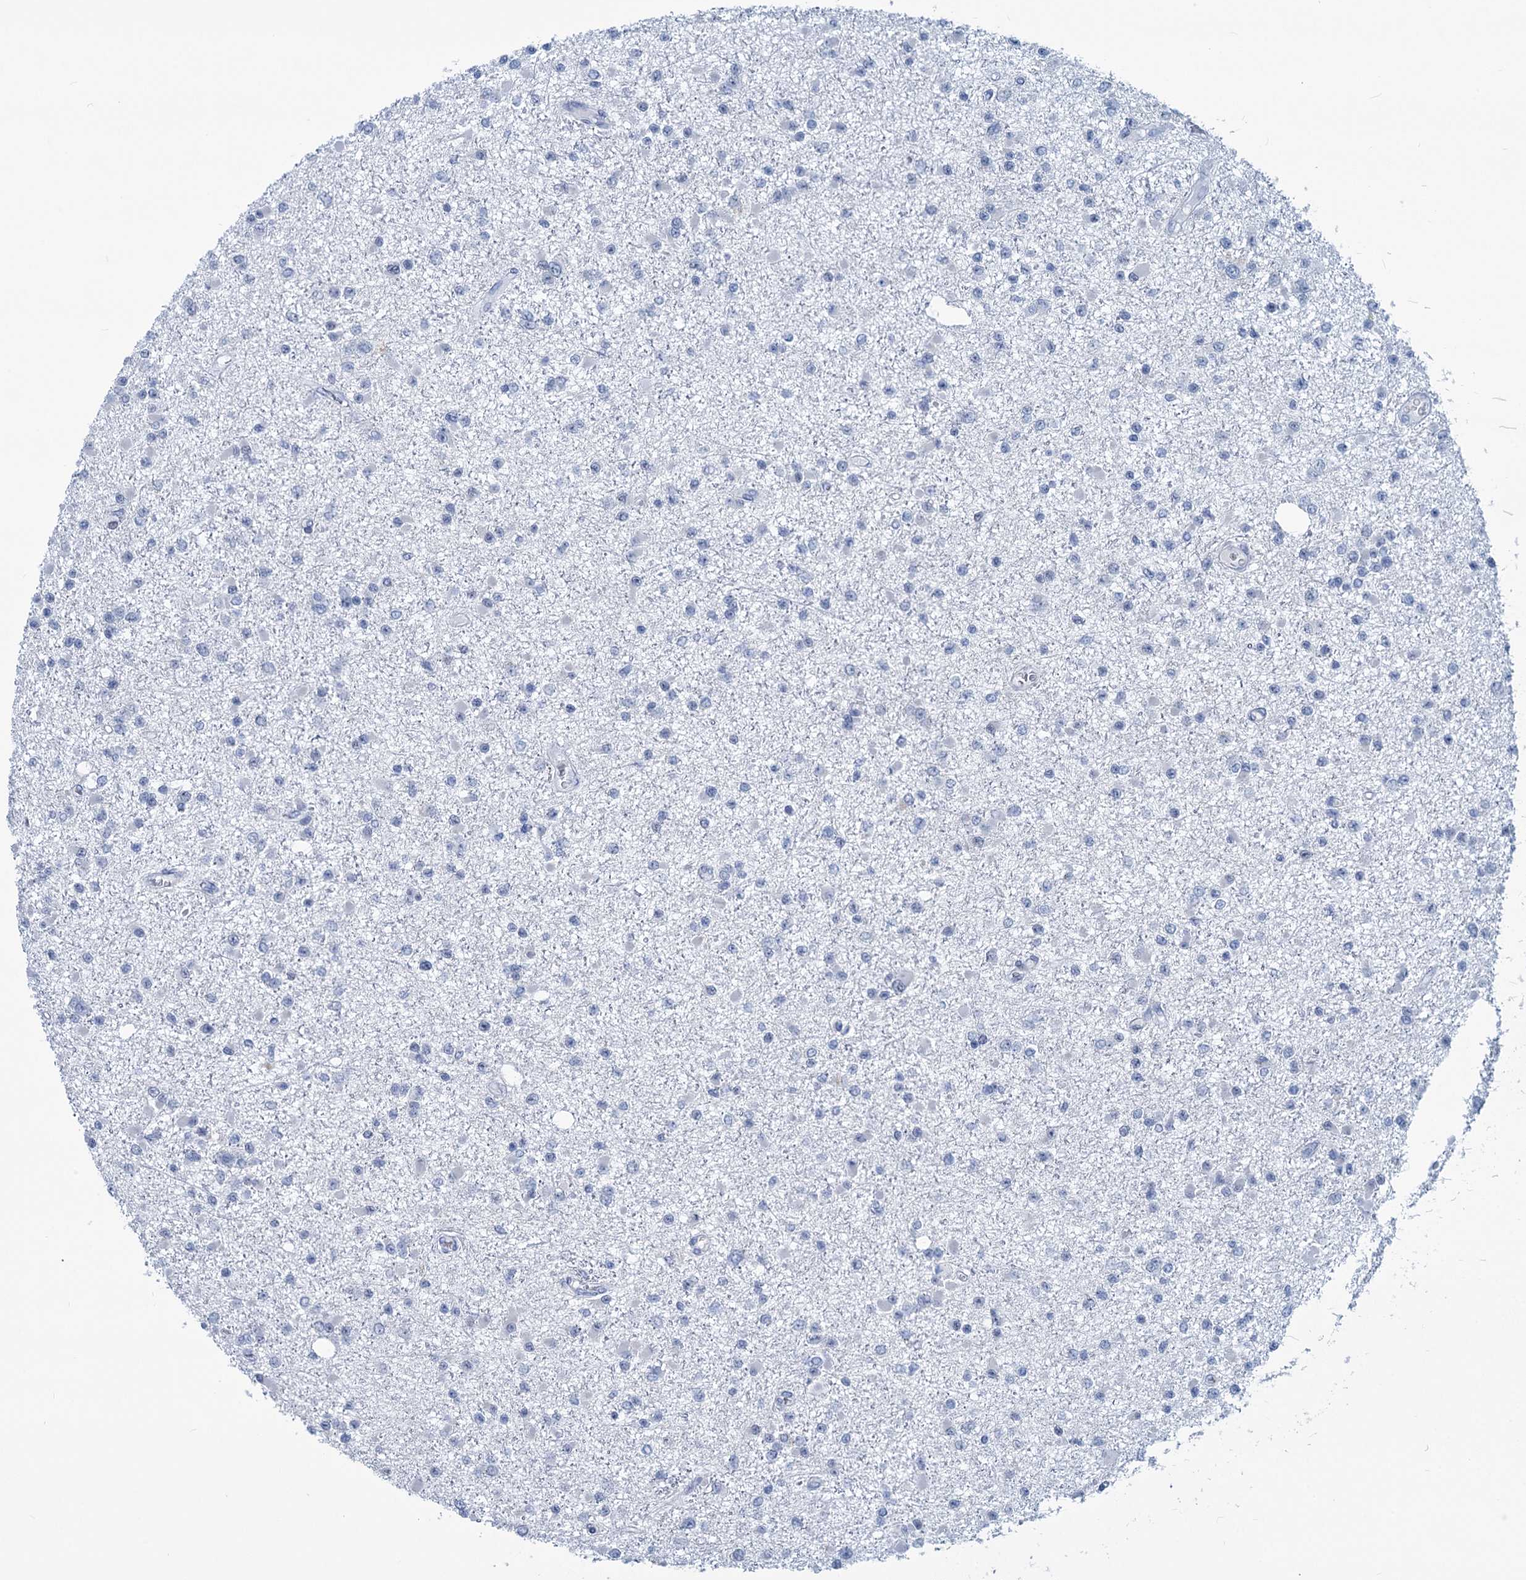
{"staining": {"intensity": "negative", "quantity": "none", "location": "none"}, "tissue": "glioma", "cell_type": "Tumor cells", "image_type": "cancer", "snomed": [{"axis": "morphology", "description": "Glioma, malignant, Low grade"}, {"axis": "topography", "description": "Brain"}], "caption": "IHC image of glioma stained for a protein (brown), which demonstrates no positivity in tumor cells.", "gene": "NEU3", "patient": {"sex": "female", "age": 22}}